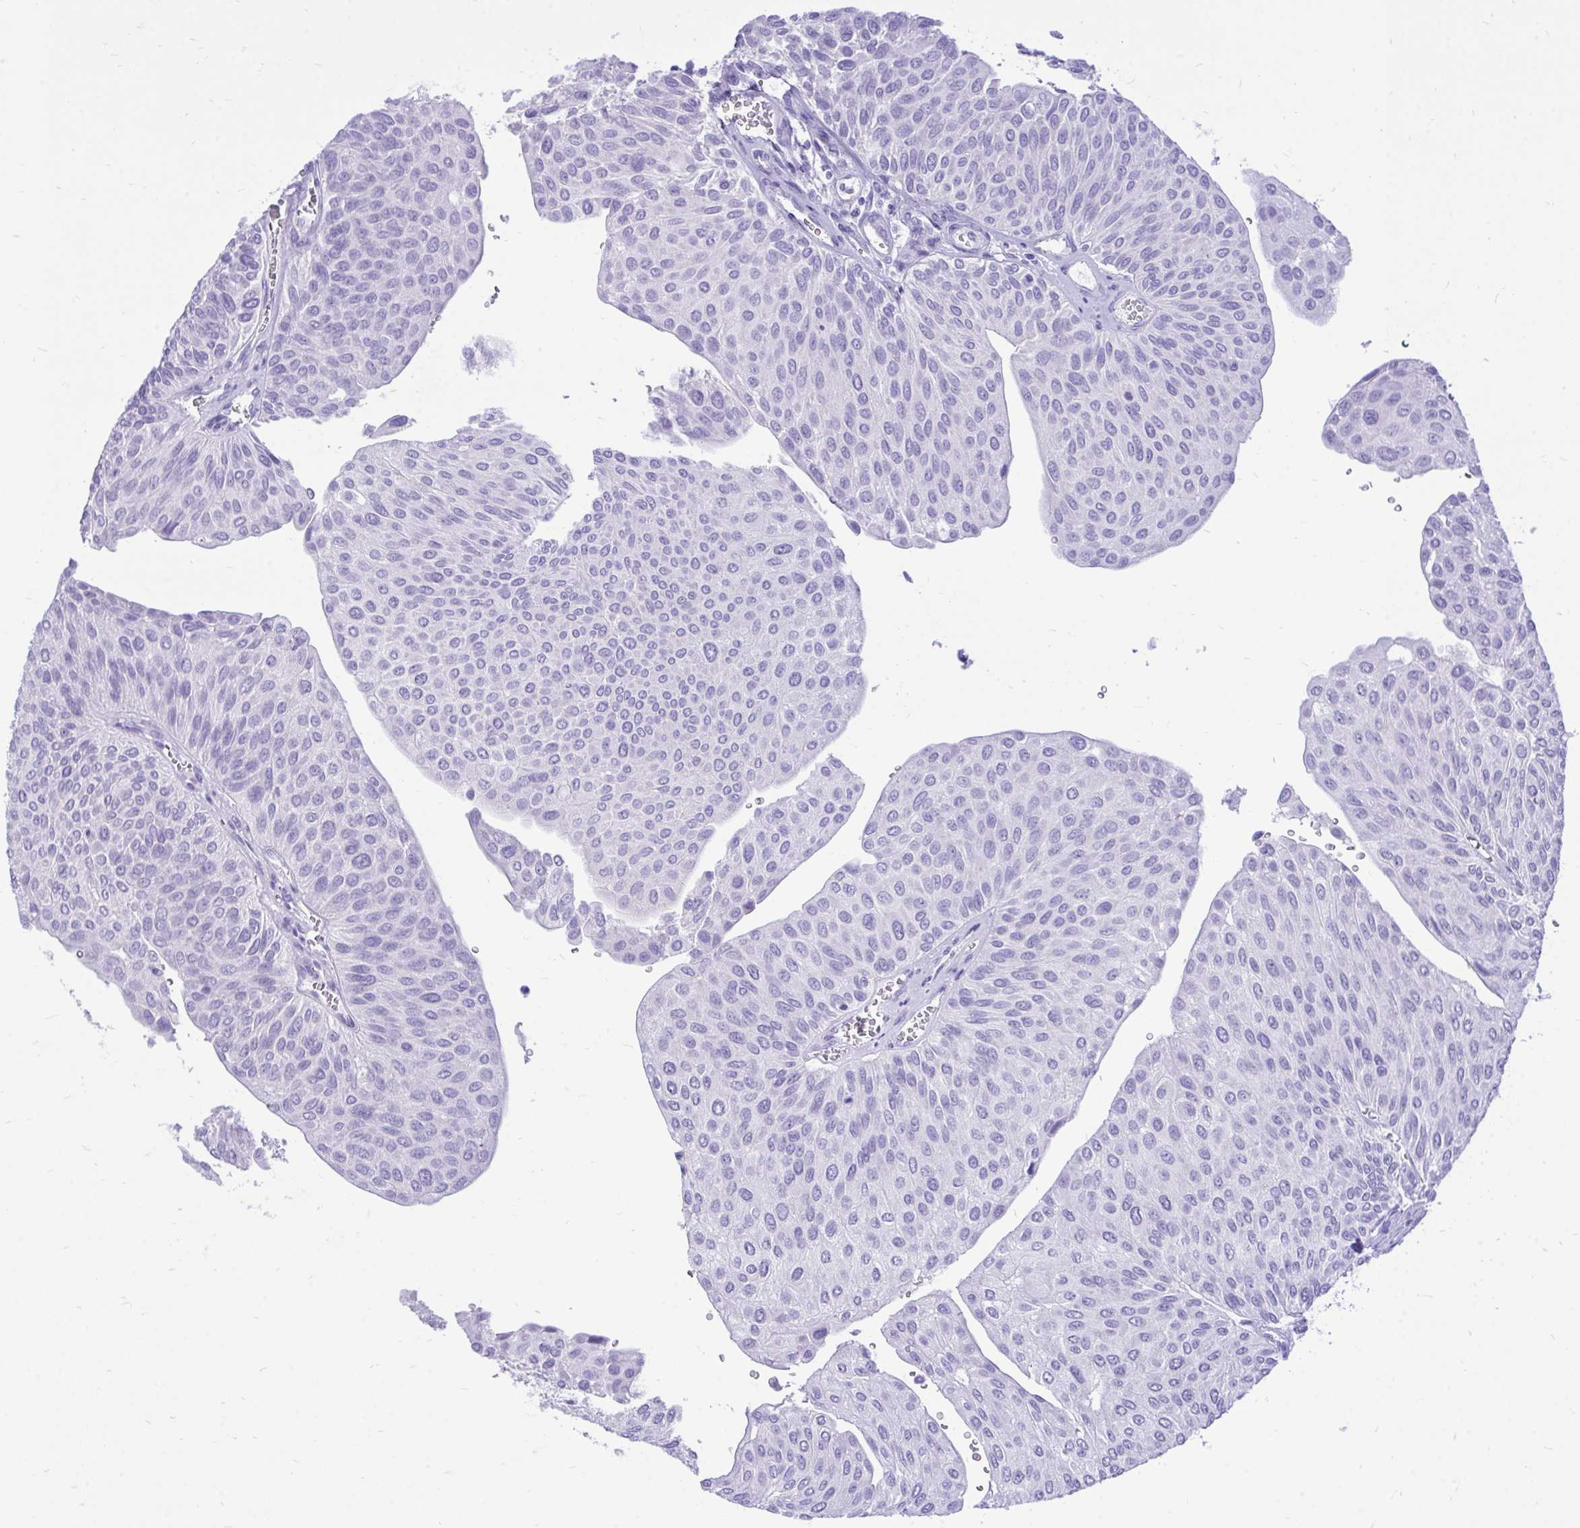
{"staining": {"intensity": "negative", "quantity": "none", "location": "none"}, "tissue": "urothelial cancer", "cell_type": "Tumor cells", "image_type": "cancer", "snomed": [{"axis": "morphology", "description": "Urothelial carcinoma, NOS"}, {"axis": "topography", "description": "Urinary bladder"}], "caption": "High magnification brightfield microscopy of transitional cell carcinoma stained with DAB (brown) and counterstained with hematoxylin (blue): tumor cells show no significant expression.", "gene": "MON1A", "patient": {"sex": "male", "age": 67}}